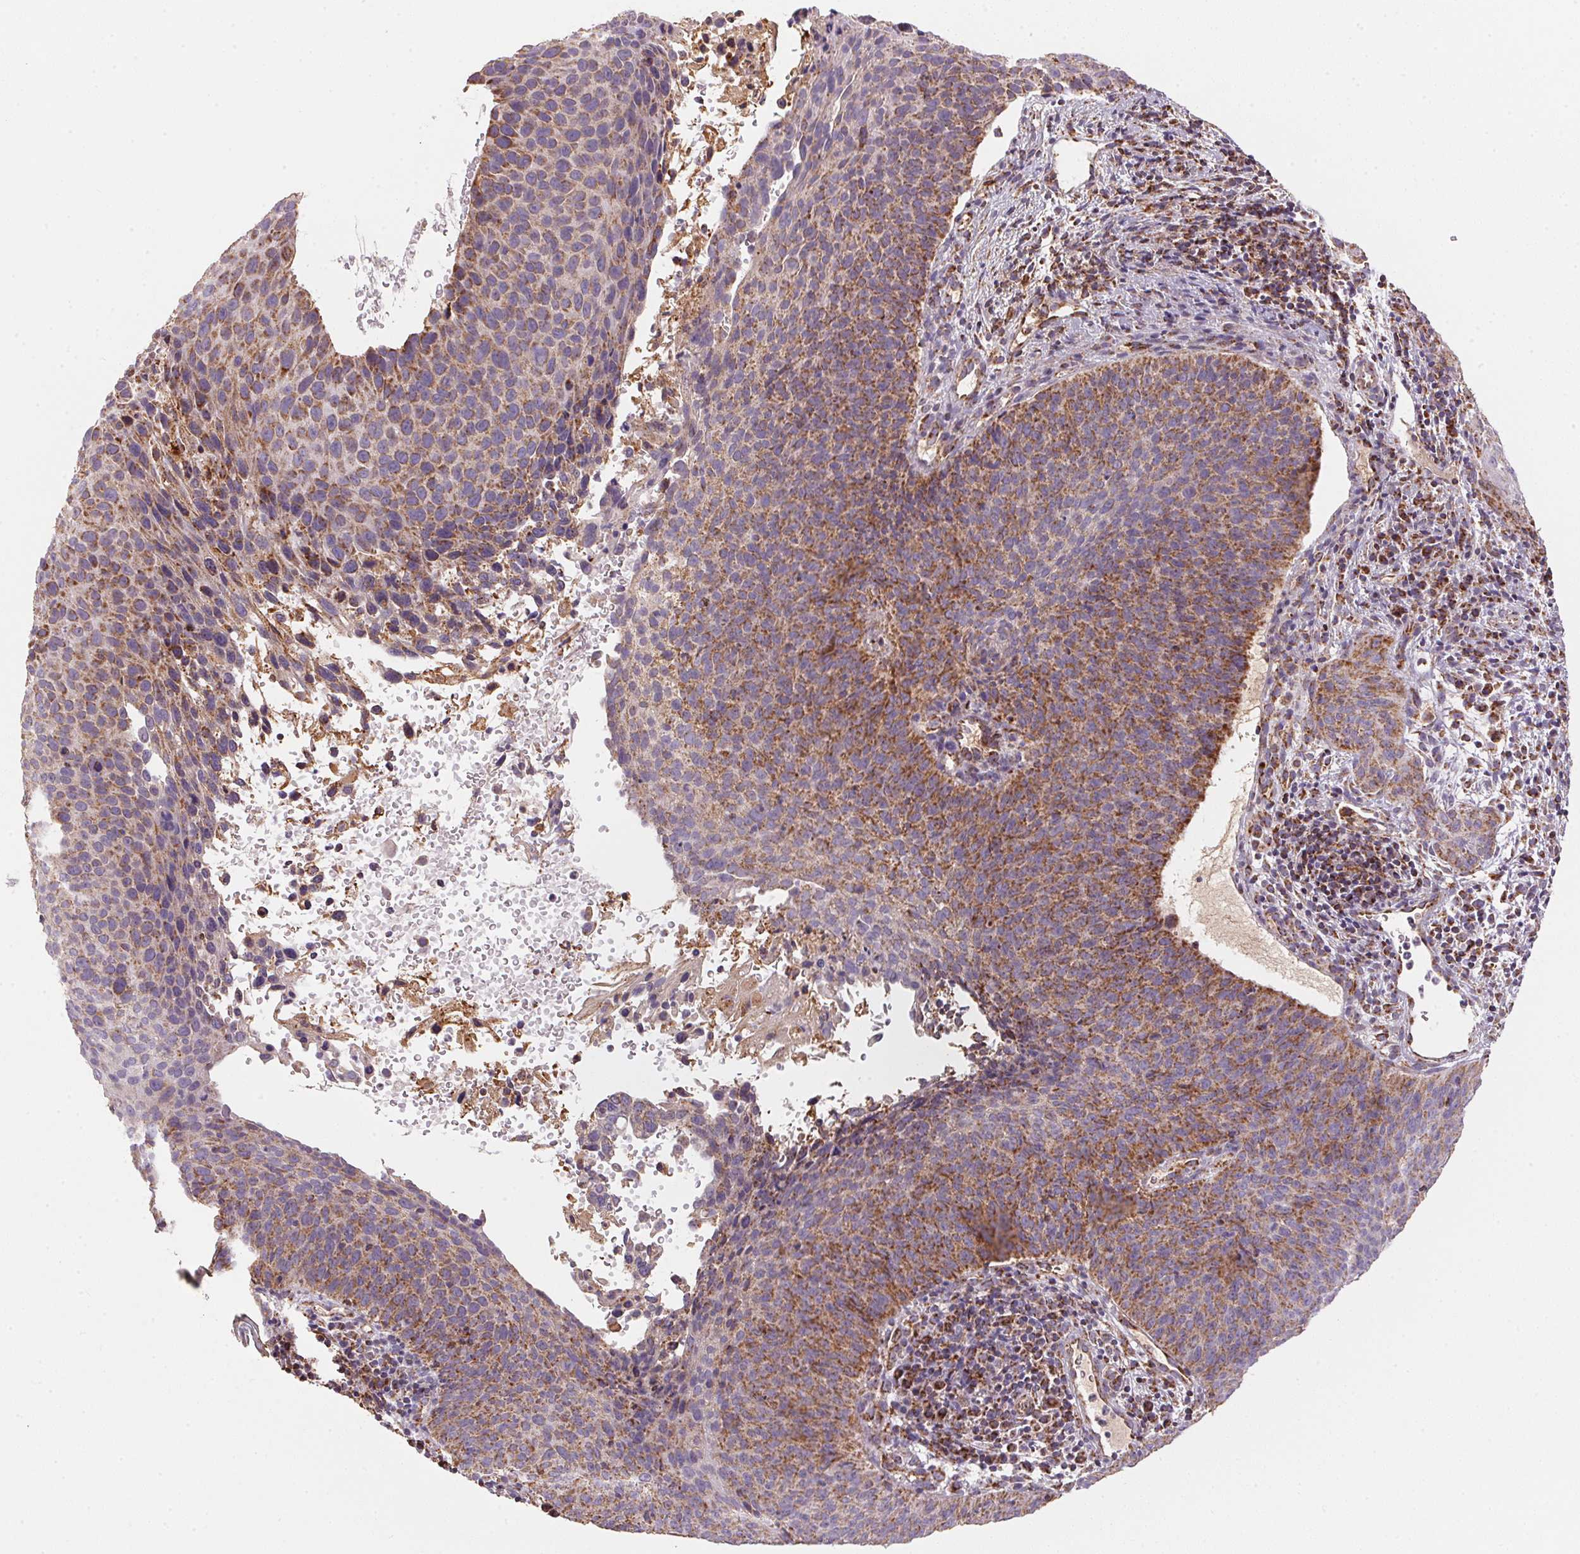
{"staining": {"intensity": "moderate", "quantity": ">75%", "location": "cytoplasmic/membranous"}, "tissue": "cervical cancer", "cell_type": "Tumor cells", "image_type": "cancer", "snomed": [{"axis": "morphology", "description": "Squamous cell carcinoma, NOS"}, {"axis": "topography", "description": "Cervix"}], "caption": "IHC photomicrograph of squamous cell carcinoma (cervical) stained for a protein (brown), which exhibits medium levels of moderate cytoplasmic/membranous staining in approximately >75% of tumor cells.", "gene": "NDUFS2", "patient": {"sex": "female", "age": 35}}